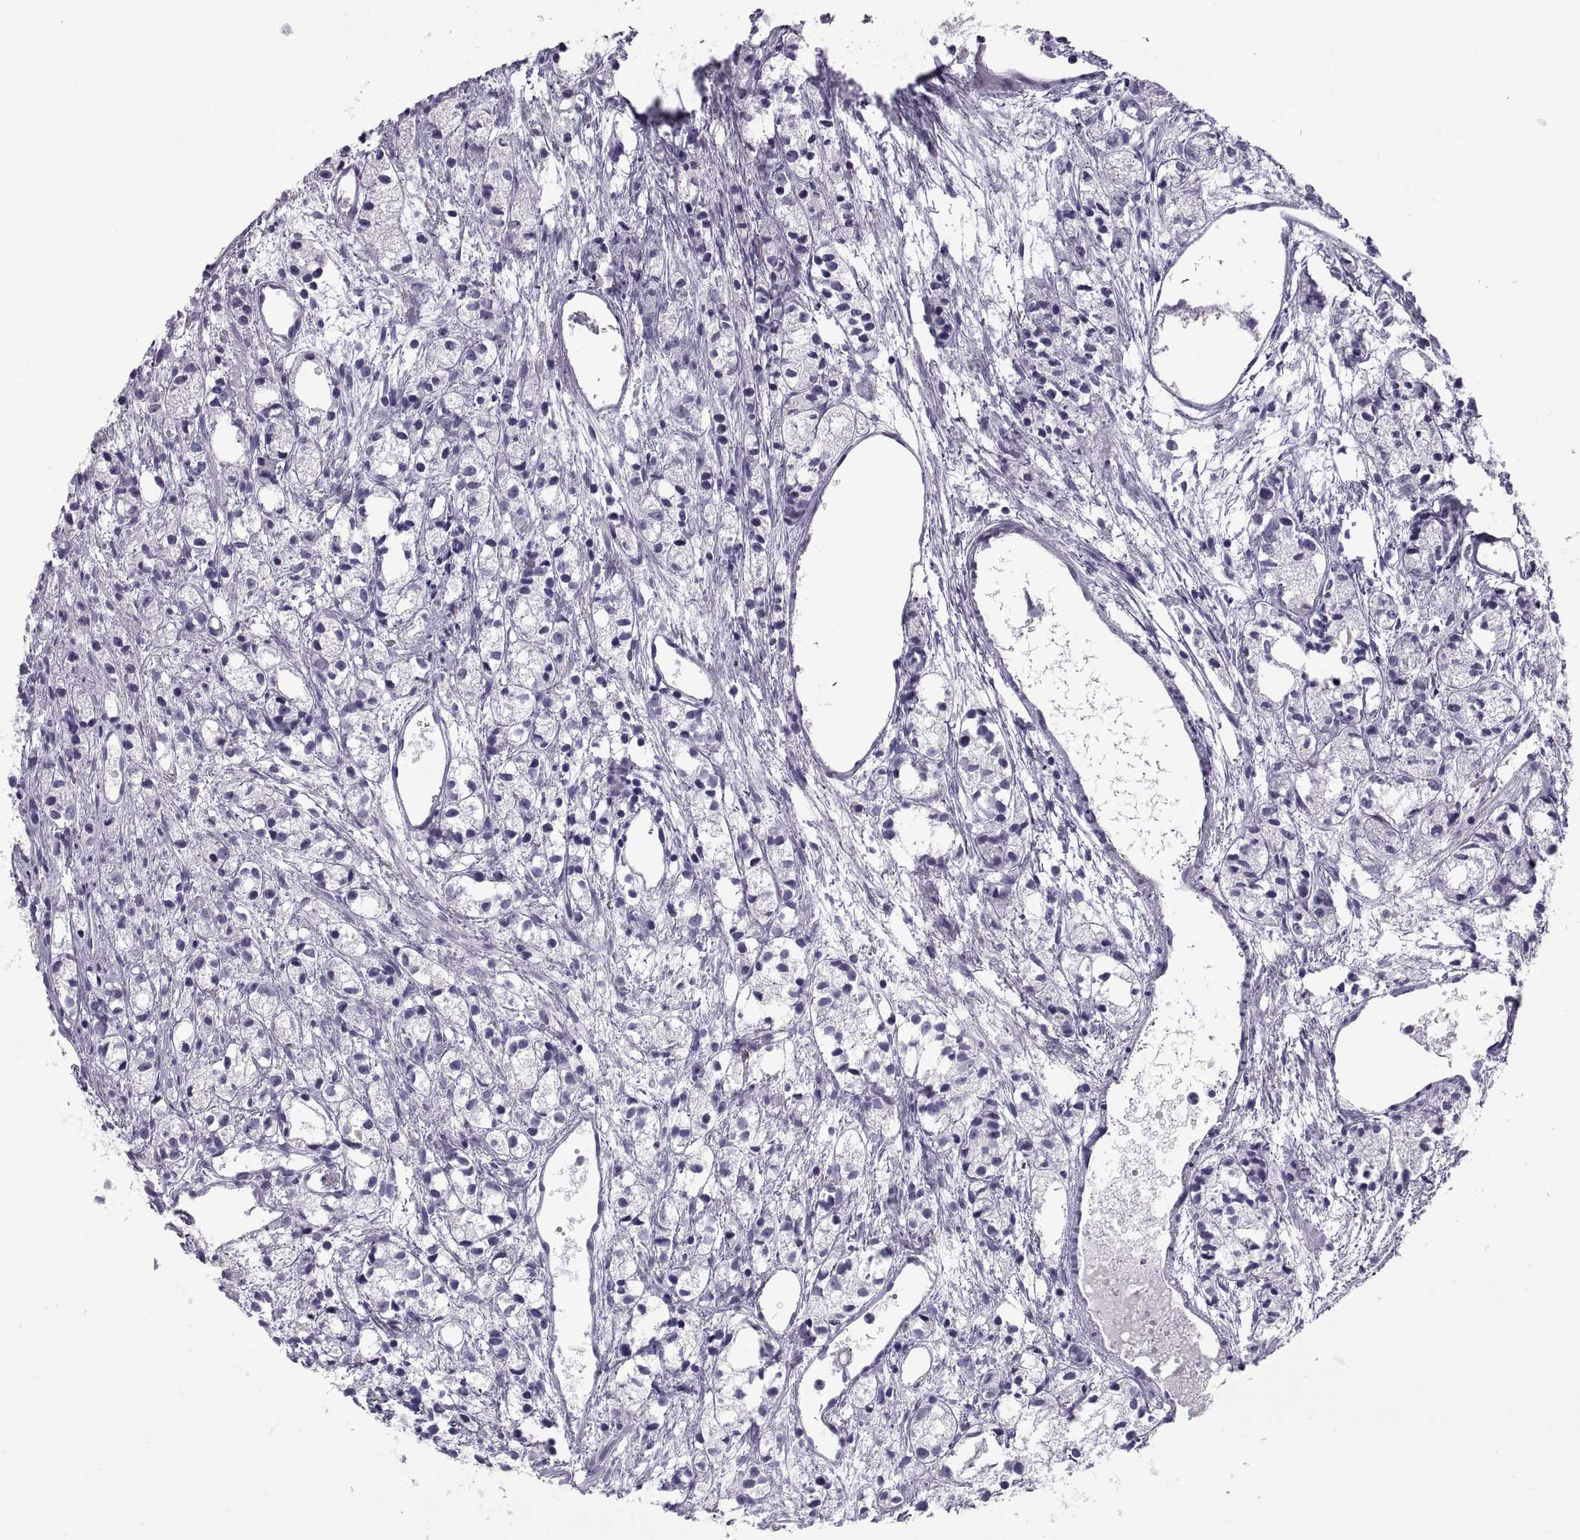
{"staining": {"intensity": "negative", "quantity": "none", "location": "none"}, "tissue": "prostate cancer", "cell_type": "Tumor cells", "image_type": "cancer", "snomed": [{"axis": "morphology", "description": "Adenocarcinoma, Medium grade"}, {"axis": "topography", "description": "Prostate"}], "caption": "IHC of medium-grade adenocarcinoma (prostate) reveals no staining in tumor cells.", "gene": "PCSK1N", "patient": {"sex": "male", "age": 74}}